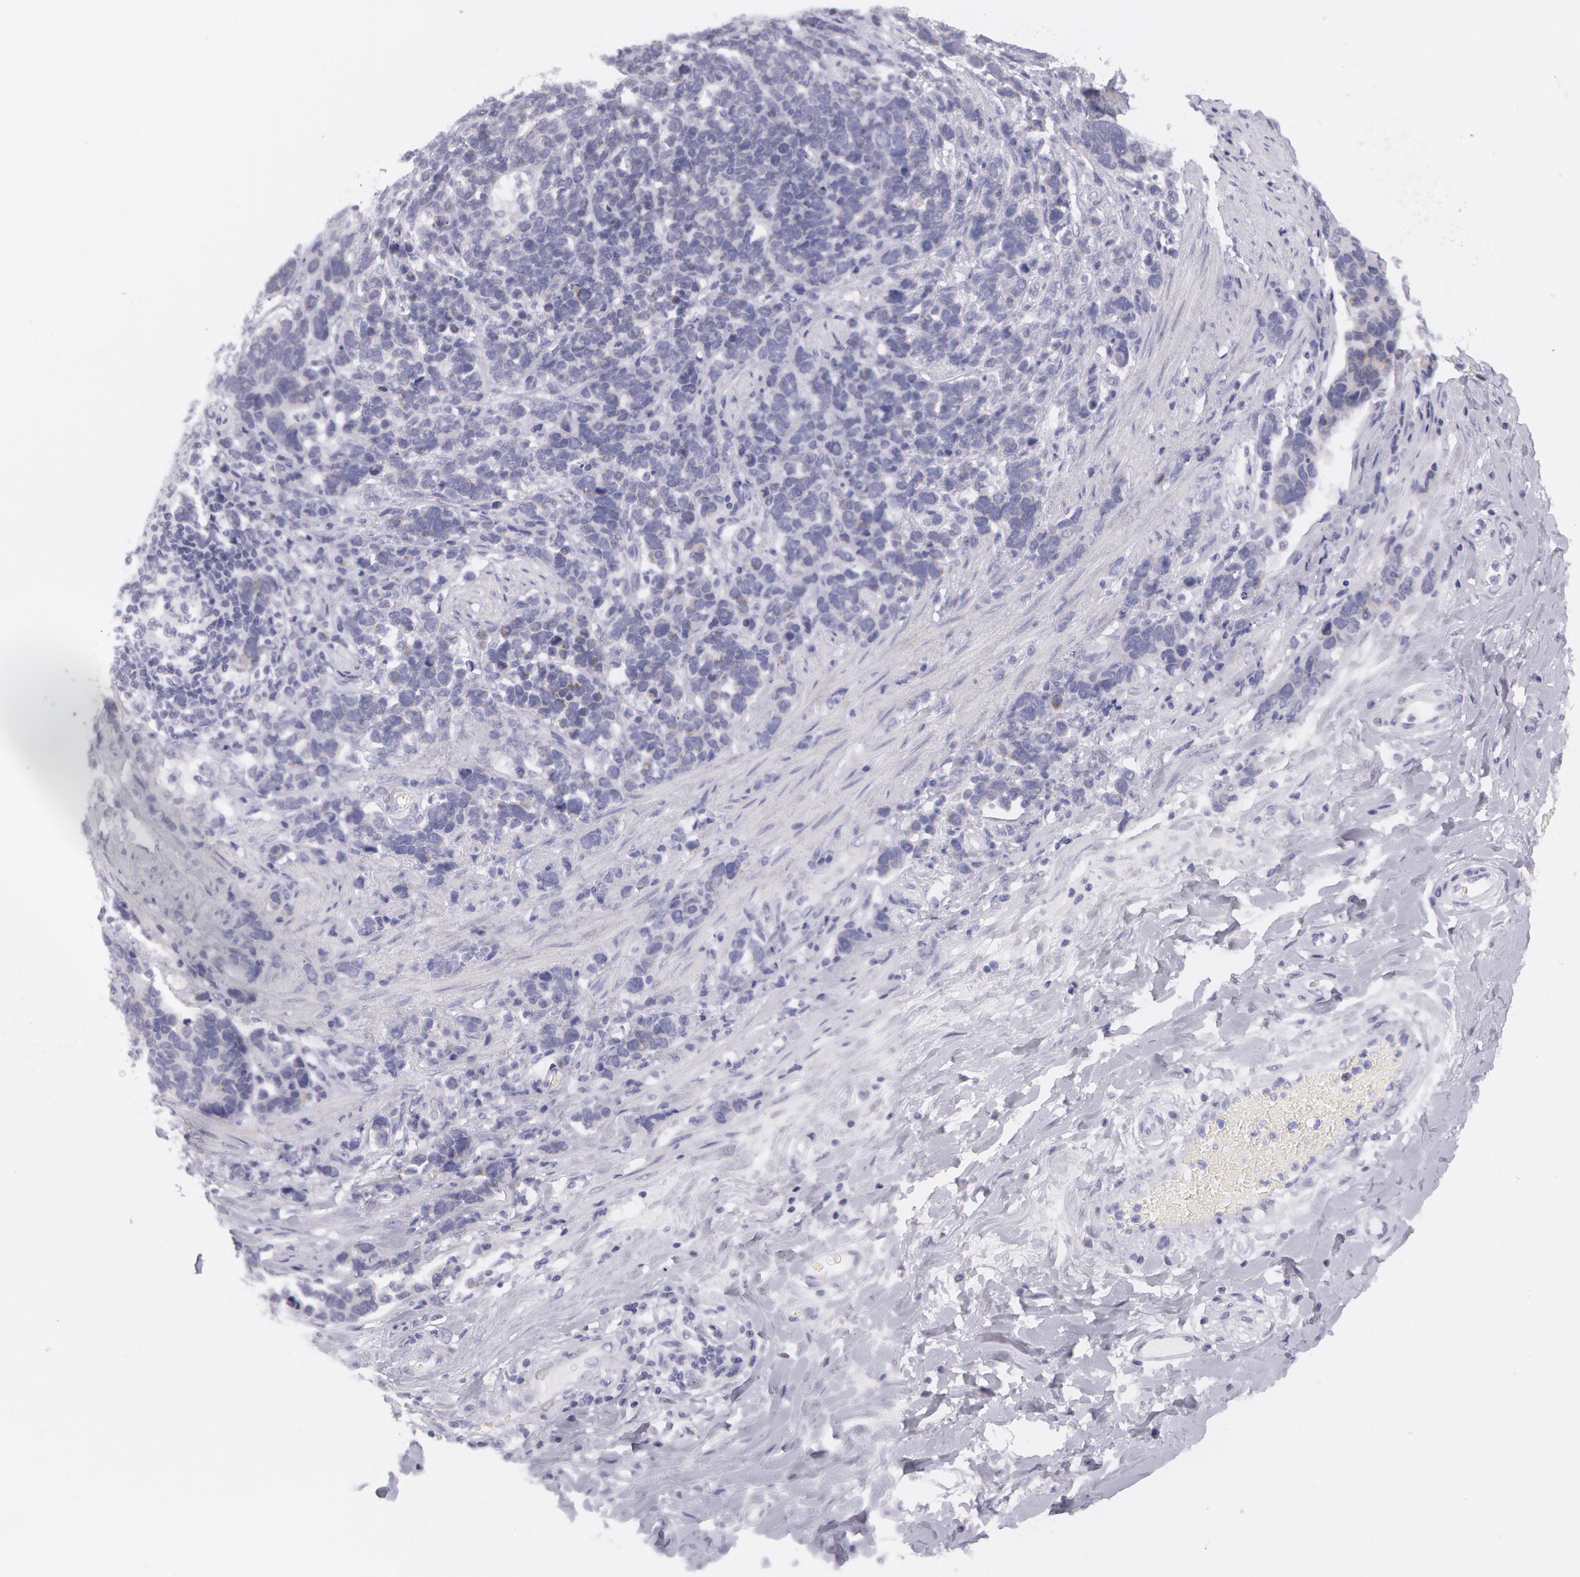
{"staining": {"intensity": "negative", "quantity": "none", "location": "none"}, "tissue": "stomach cancer", "cell_type": "Tumor cells", "image_type": "cancer", "snomed": [{"axis": "morphology", "description": "Adenocarcinoma, NOS"}, {"axis": "topography", "description": "Stomach, upper"}], "caption": "Immunohistochemical staining of human adenocarcinoma (stomach) reveals no significant positivity in tumor cells.", "gene": "AMACR", "patient": {"sex": "male", "age": 71}}